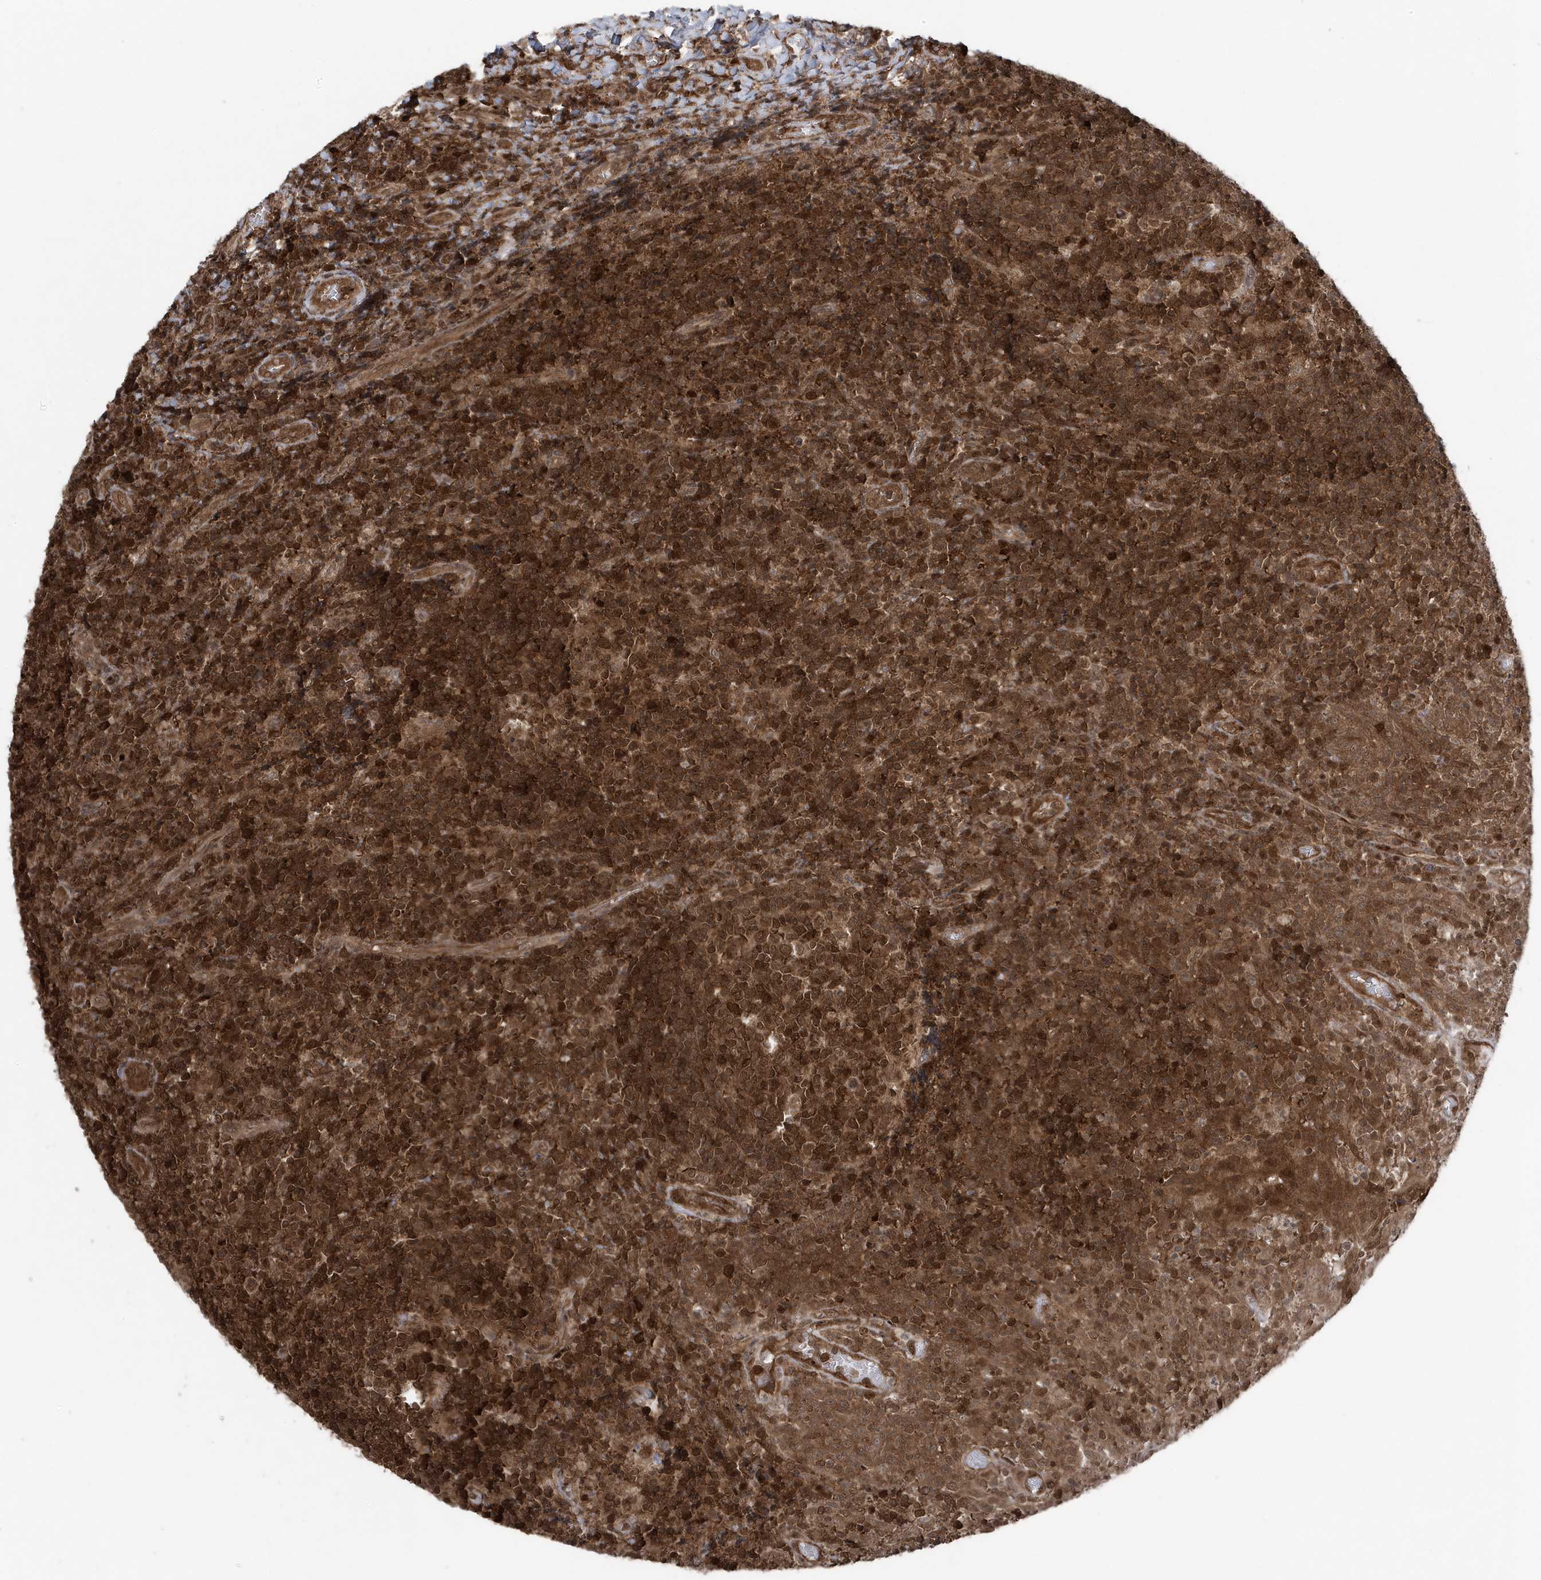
{"staining": {"intensity": "strong", "quantity": ">75%", "location": "cytoplasmic/membranous,nuclear"}, "tissue": "tonsil", "cell_type": "Germinal center cells", "image_type": "normal", "snomed": [{"axis": "morphology", "description": "Normal tissue, NOS"}, {"axis": "topography", "description": "Tonsil"}], "caption": "Protein expression analysis of benign human tonsil reveals strong cytoplasmic/membranous,nuclear staining in approximately >75% of germinal center cells. (Brightfield microscopy of DAB IHC at high magnification).", "gene": "MAPK1IP1L", "patient": {"sex": "female", "age": 19}}